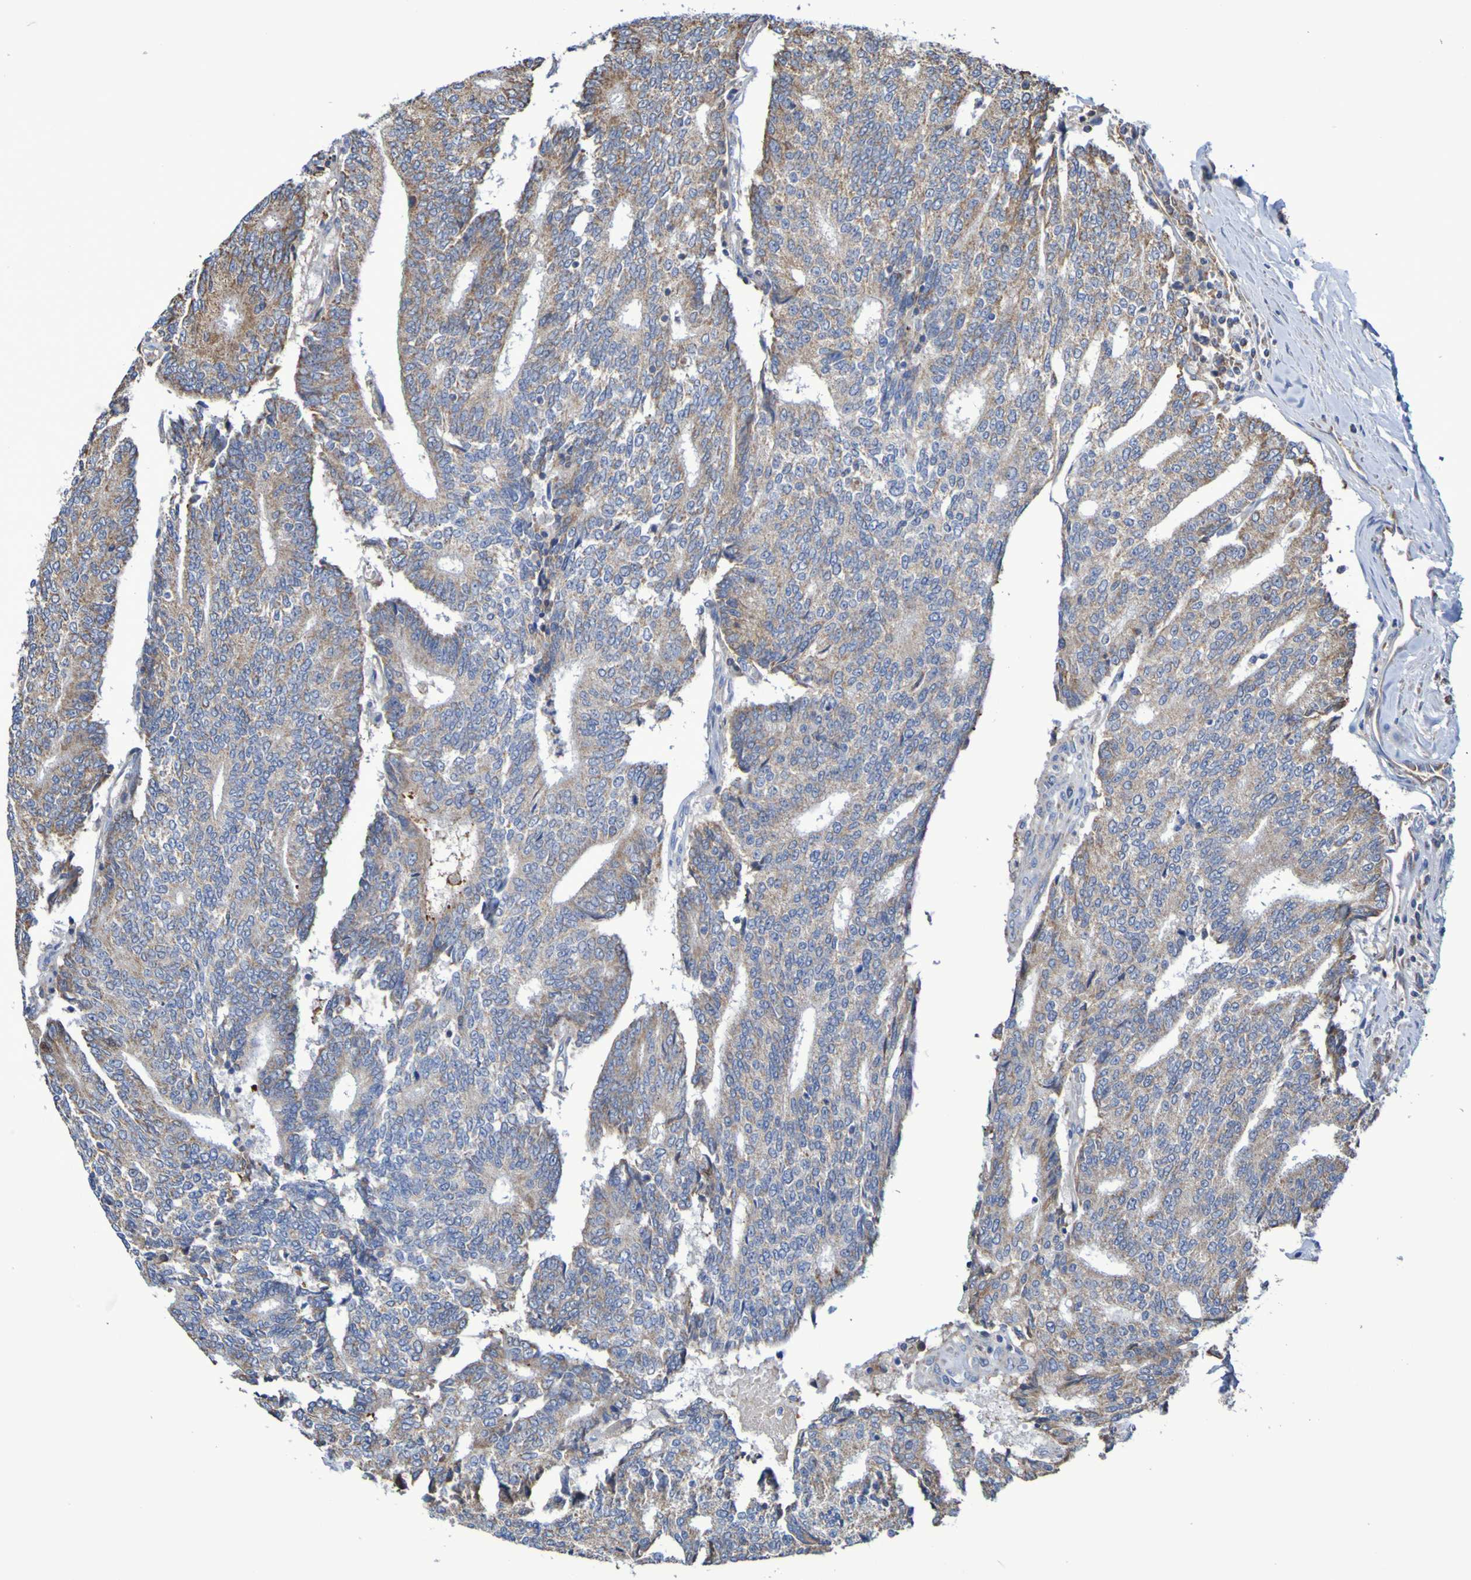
{"staining": {"intensity": "moderate", "quantity": ">75%", "location": "cytoplasmic/membranous"}, "tissue": "prostate cancer", "cell_type": "Tumor cells", "image_type": "cancer", "snomed": [{"axis": "morphology", "description": "Normal tissue, NOS"}, {"axis": "morphology", "description": "Adenocarcinoma, High grade"}, {"axis": "topography", "description": "Prostate"}, {"axis": "topography", "description": "Seminal veicle"}], "caption": "Protein staining by immunohistochemistry (IHC) reveals moderate cytoplasmic/membranous positivity in about >75% of tumor cells in prostate adenocarcinoma (high-grade).", "gene": "CNTN2", "patient": {"sex": "male", "age": 55}}